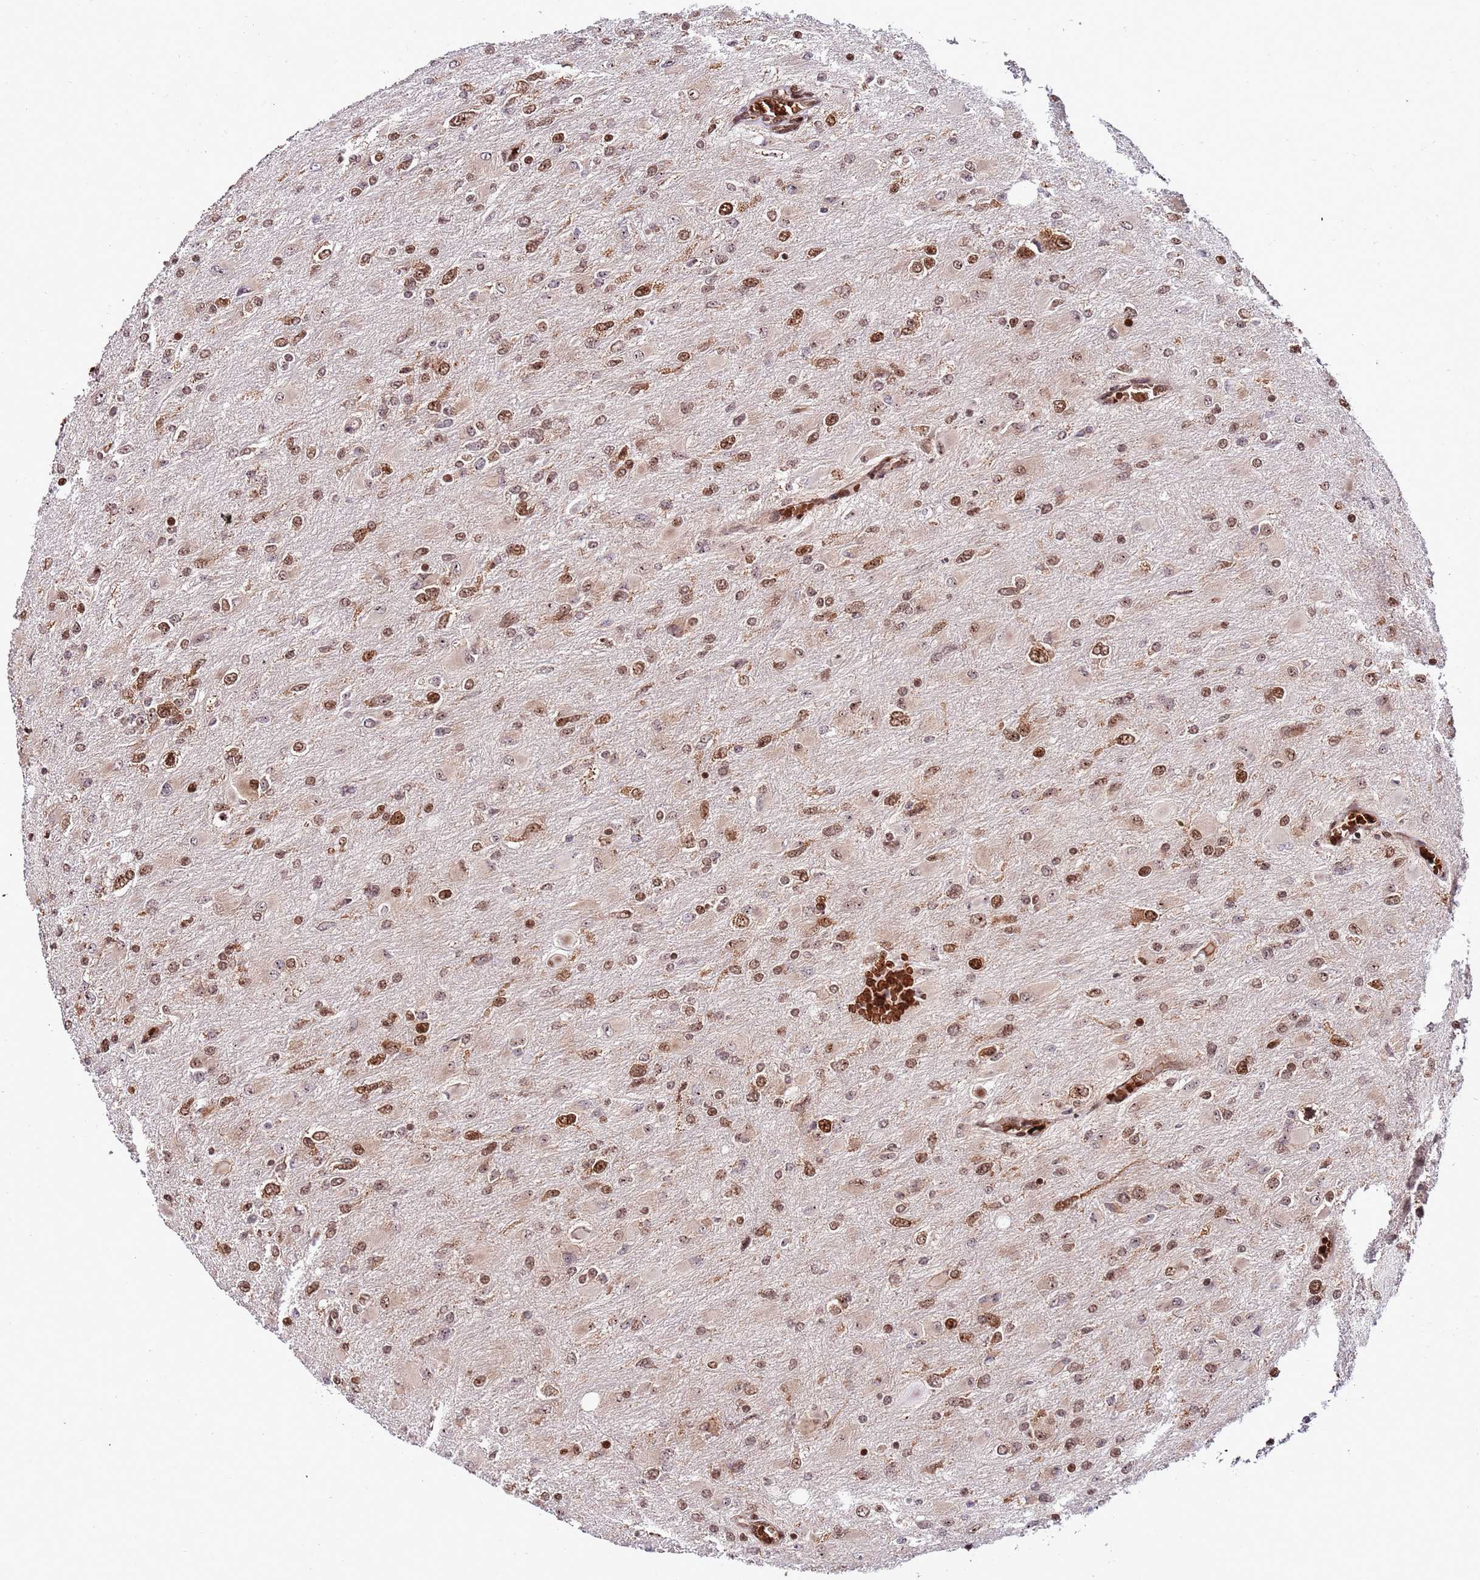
{"staining": {"intensity": "moderate", "quantity": "25%-75%", "location": "nuclear"}, "tissue": "glioma", "cell_type": "Tumor cells", "image_type": "cancer", "snomed": [{"axis": "morphology", "description": "Glioma, malignant, High grade"}, {"axis": "topography", "description": "Cerebral cortex"}], "caption": "Protein staining by immunohistochemistry (IHC) exhibits moderate nuclear staining in approximately 25%-75% of tumor cells in glioma.", "gene": "RIF1", "patient": {"sex": "female", "age": 36}}